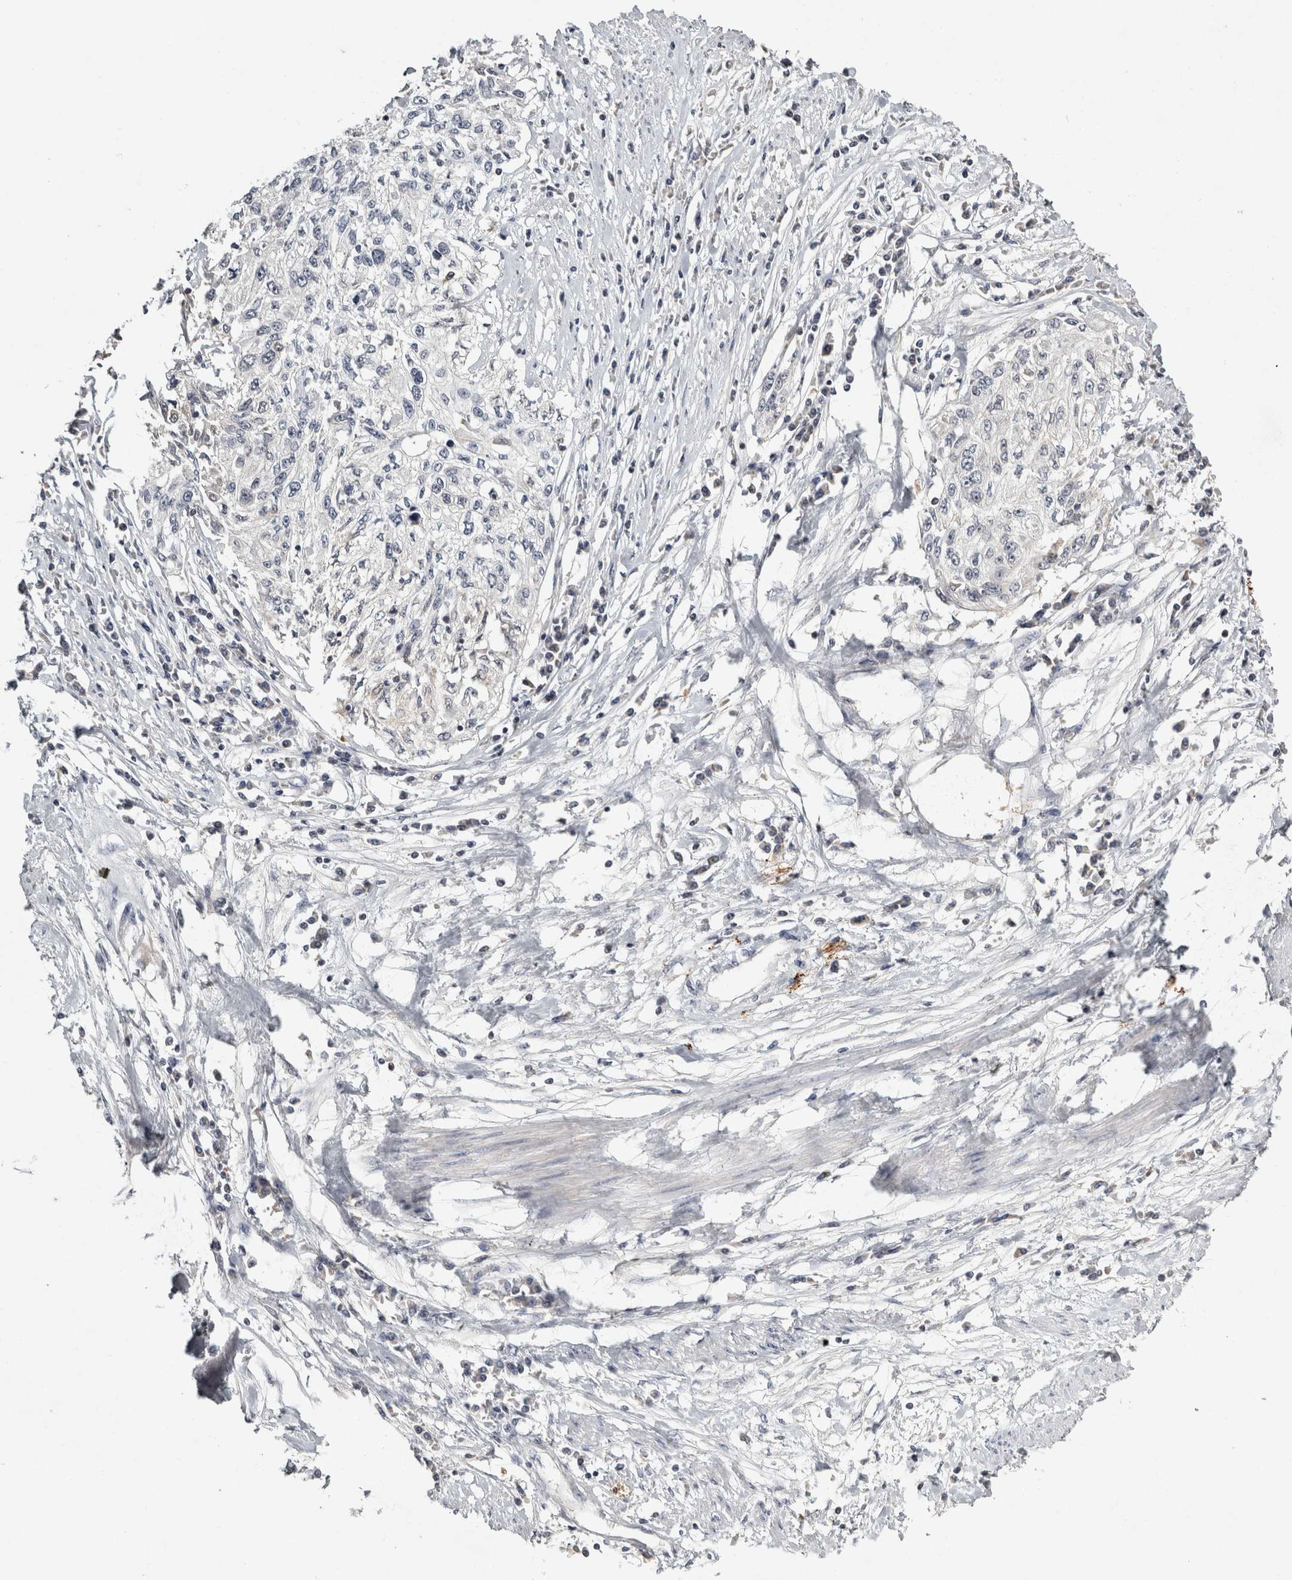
{"staining": {"intensity": "negative", "quantity": "none", "location": "none"}, "tissue": "cervical cancer", "cell_type": "Tumor cells", "image_type": "cancer", "snomed": [{"axis": "morphology", "description": "Squamous cell carcinoma, NOS"}, {"axis": "topography", "description": "Cervix"}], "caption": "Immunohistochemistry (IHC) photomicrograph of cervical cancer (squamous cell carcinoma) stained for a protein (brown), which shows no staining in tumor cells. (Stains: DAB (3,3'-diaminobenzidine) immunohistochemistry (IHC) with hematoxylin counter stain, Microscopy: brightfield microscopy at high magnification).", "gene": "ACAT2", "patient": {"sex": "female", "age": 57}}